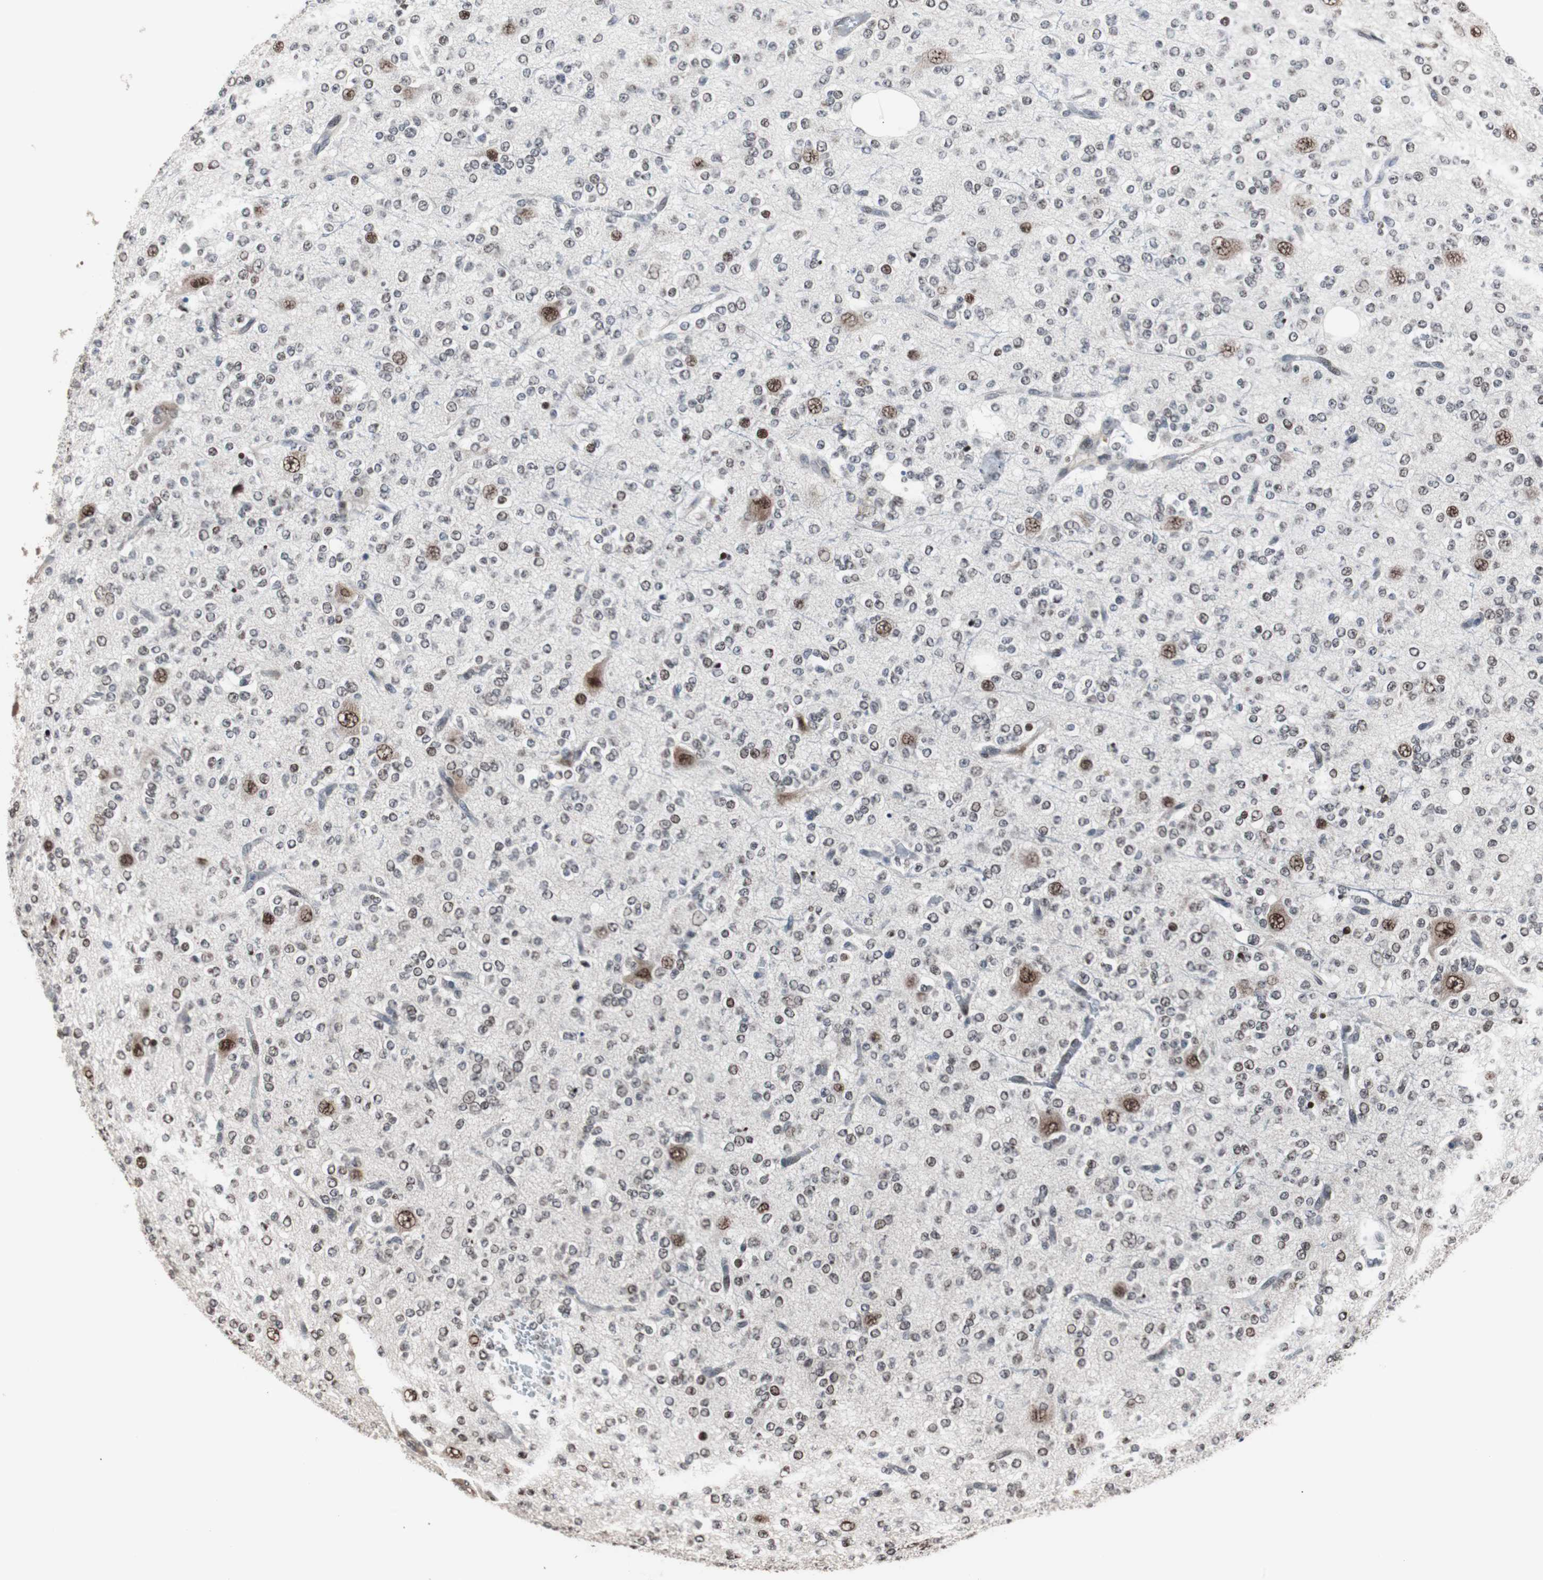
{"staining": {"intensity": "moderate", "quantity": "<25%", "location": "nuclear"}, "tissue": "glioma", "cell_type": "Tumor cells", "image_type": "cancer", "snomed": [{"axis": "morphology", "description": "Glioma, malignant, Low grade"}, {"axis": "topography", "description": "Brain"}], "caption": "Protein staining of glioma tissue shows moderate nuclear expression in approximately <25% of tumor cells.", "gene": "POGZ", "patient": {"sex": "male", "age": 38}}